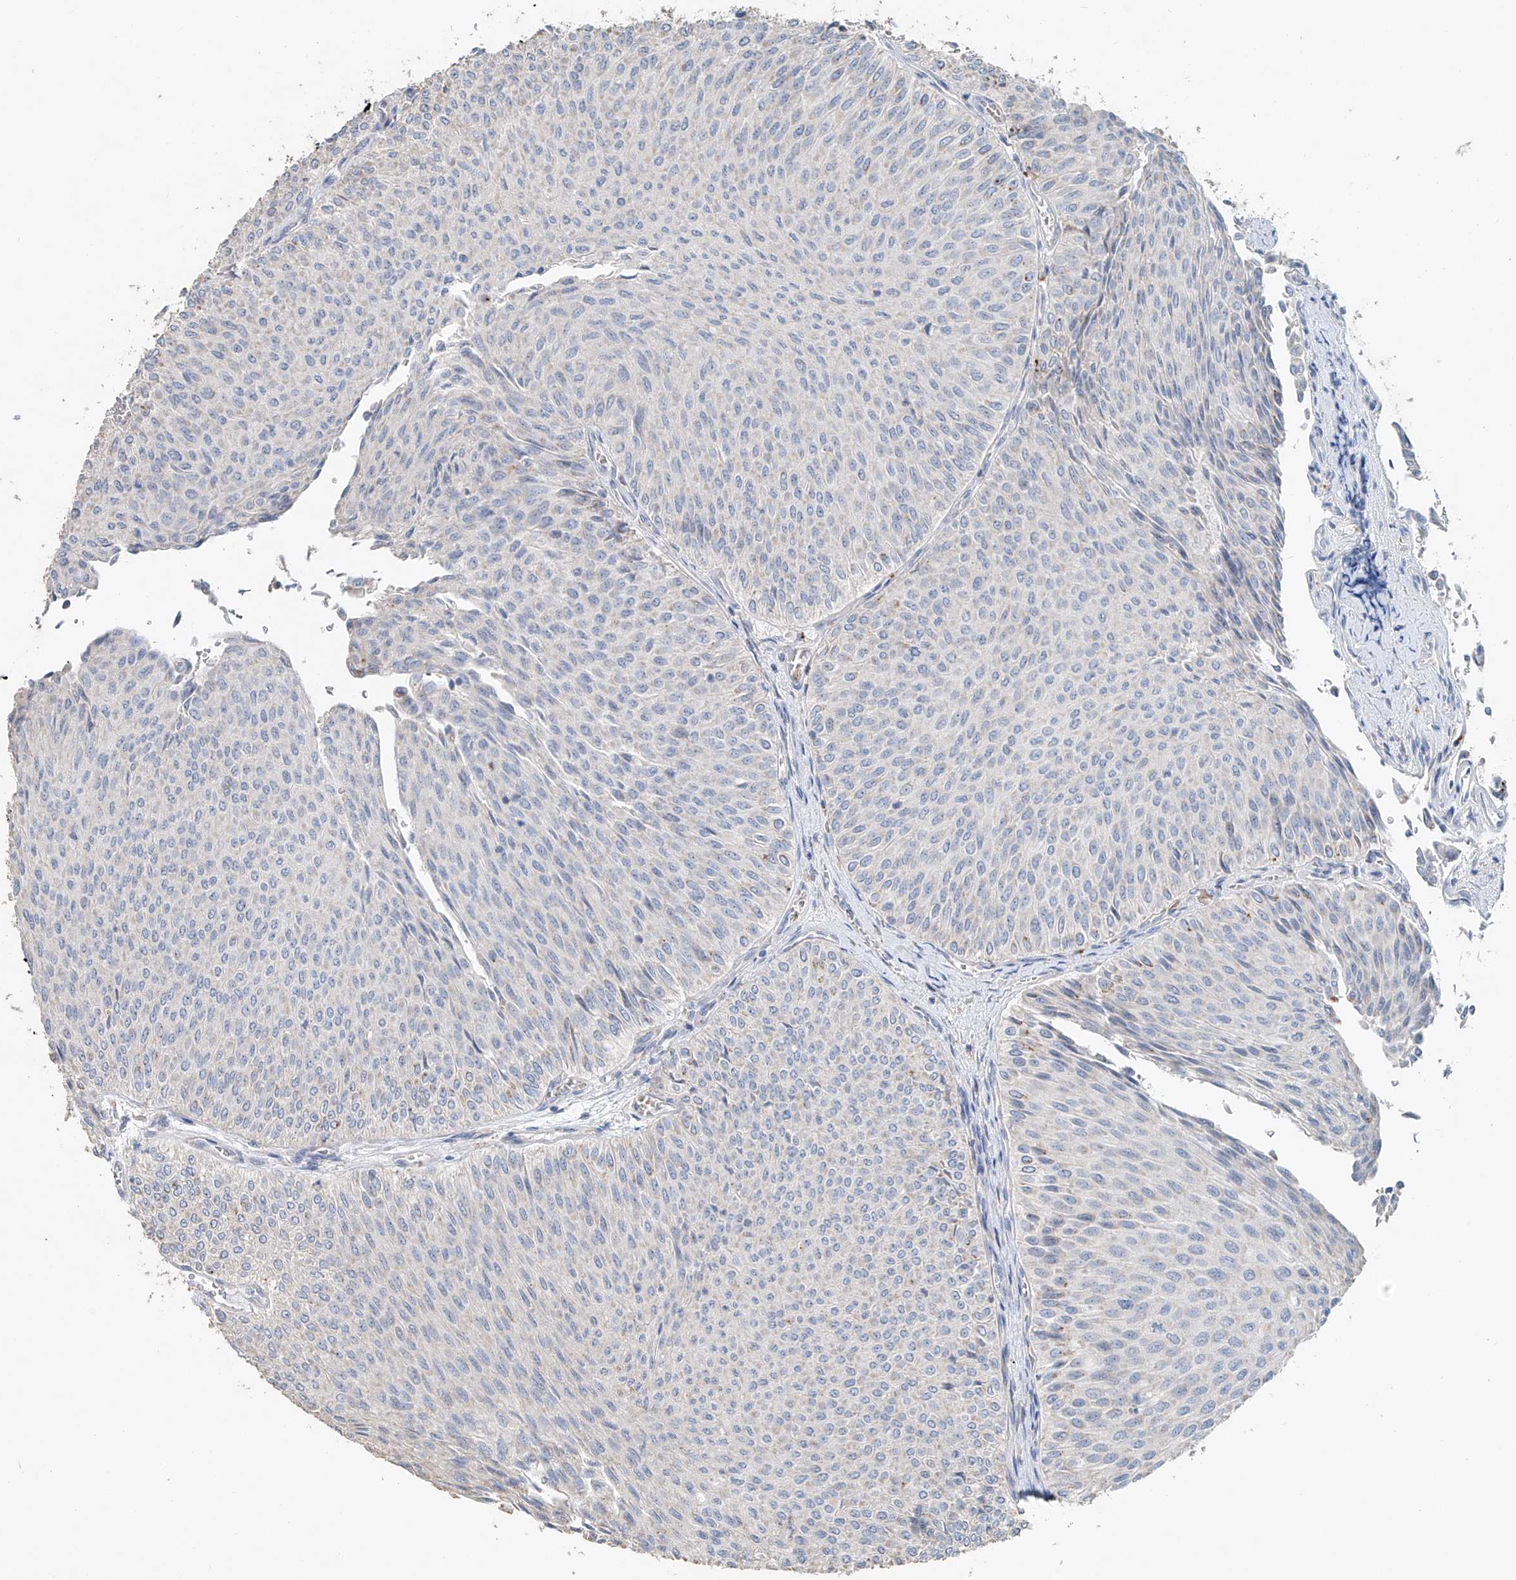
{"staining": {"intensity": "negative", "quantity": "none", "location": "none"}, "tissue": "urothelial cancer", "cell_type": "Tumor cells", "image_type": "cancer", "snomed": [{"axis": "morphology", "description": "Urothelial carcinoma, Low grade"}, {"axis": "topography", "description": "Urinary bladder"}], "caption": "Immunohistochemistry (IHC) micrograph of neoplastic tissue: human urothelial cancer stained with DAB exhibits no significant protein staining in tumor cells.", "gene": "TRIM47", "patient": {"sex": "male", "age": 78}}